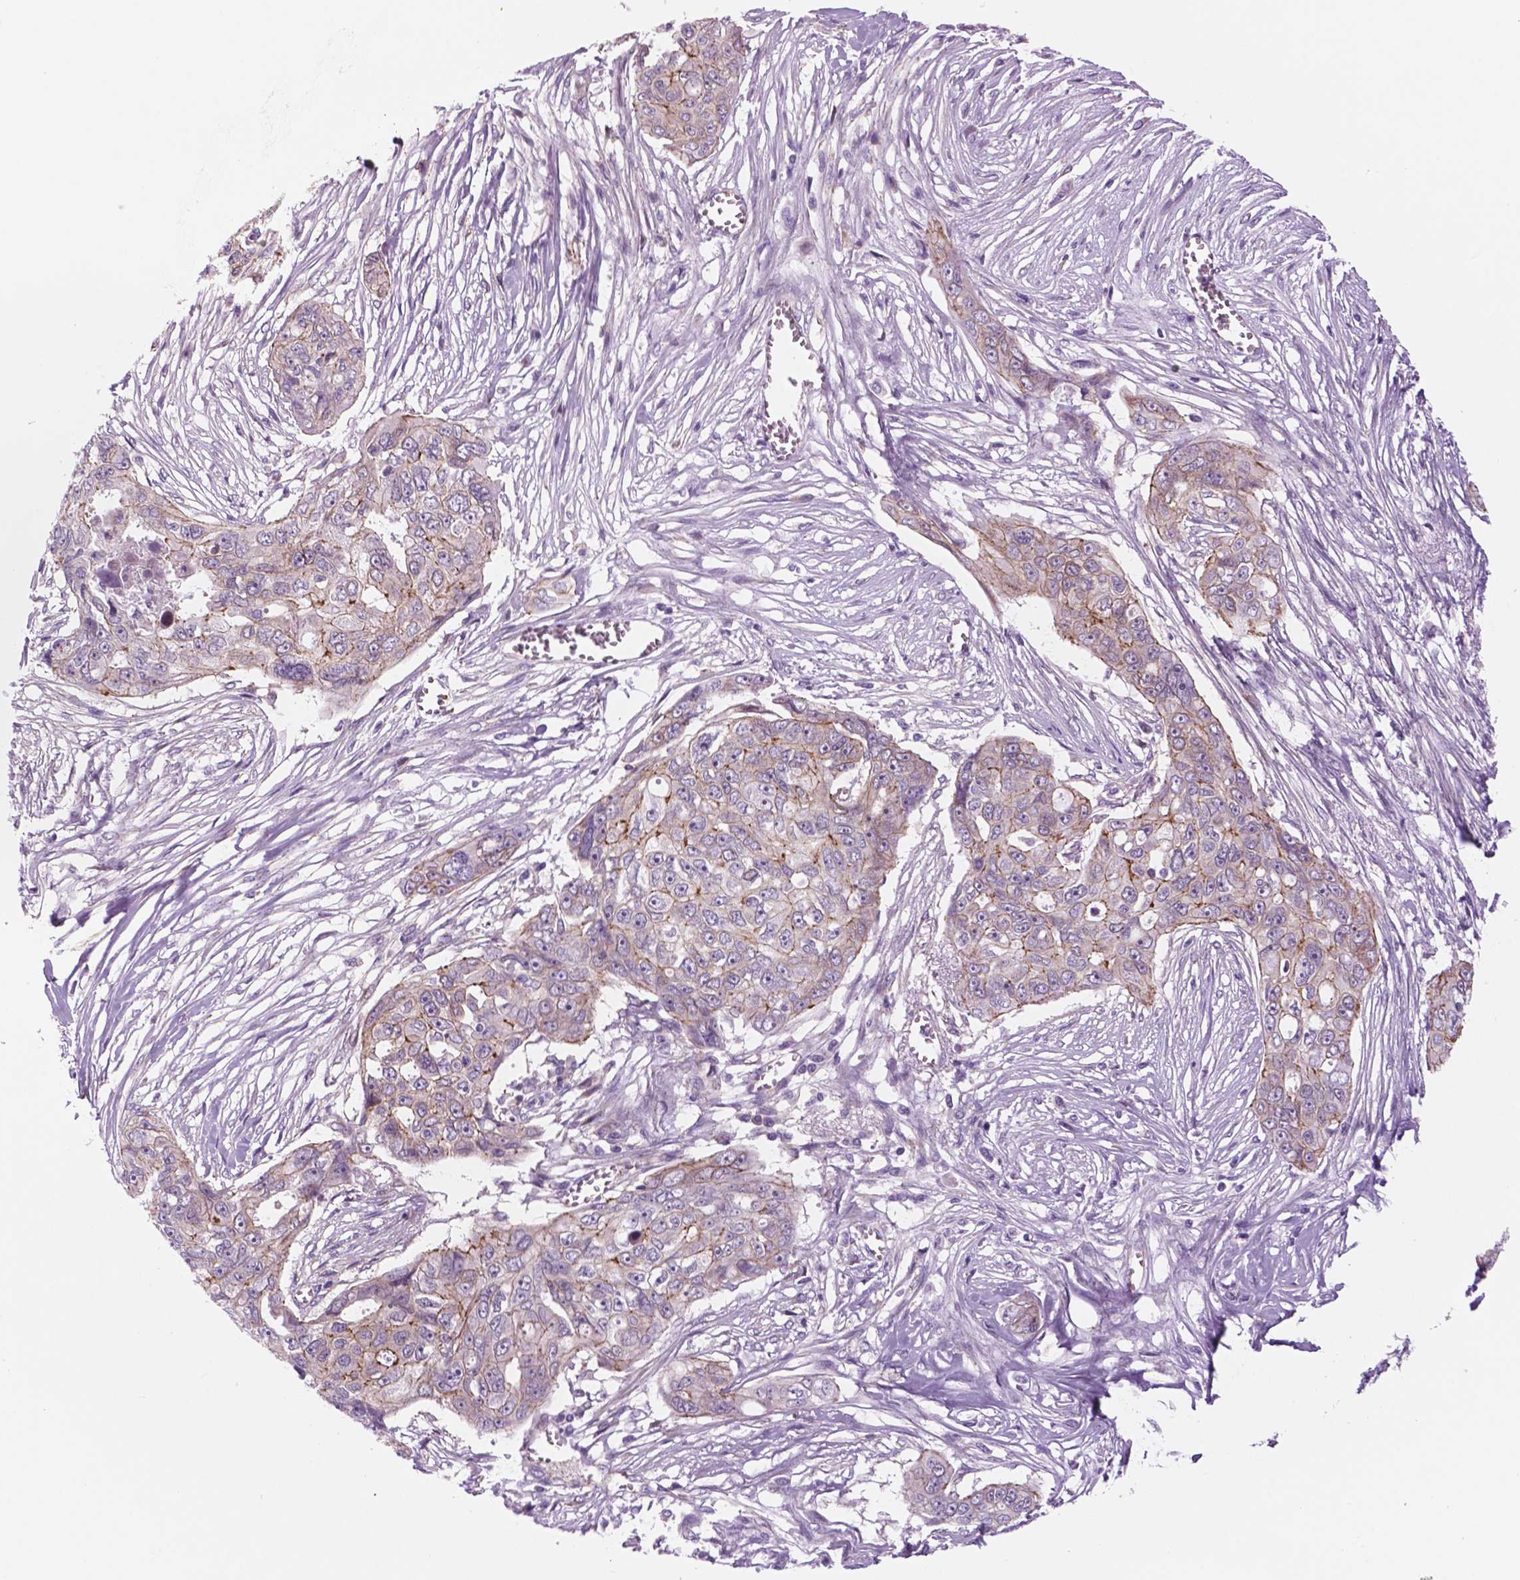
{"staining": {"intensity": "moderate", "quantity": "<25%", "location": "cytoplasmic/membranous"}, "tissue": "ovarian cancer", "cell_type": "Tumor cells", "image_type": "cancer", "snomed": [{"axis": "morphology", "description": "Carcinoma, endometroid"}, {"axis": "topography", "description": "Ovary"}], "caption": "Ovarian cancer stained with a protein marker demonstrates moderate staining in tumor cells.", "gene": "RND3", "patient": {"sex": "female", "age": 70}}